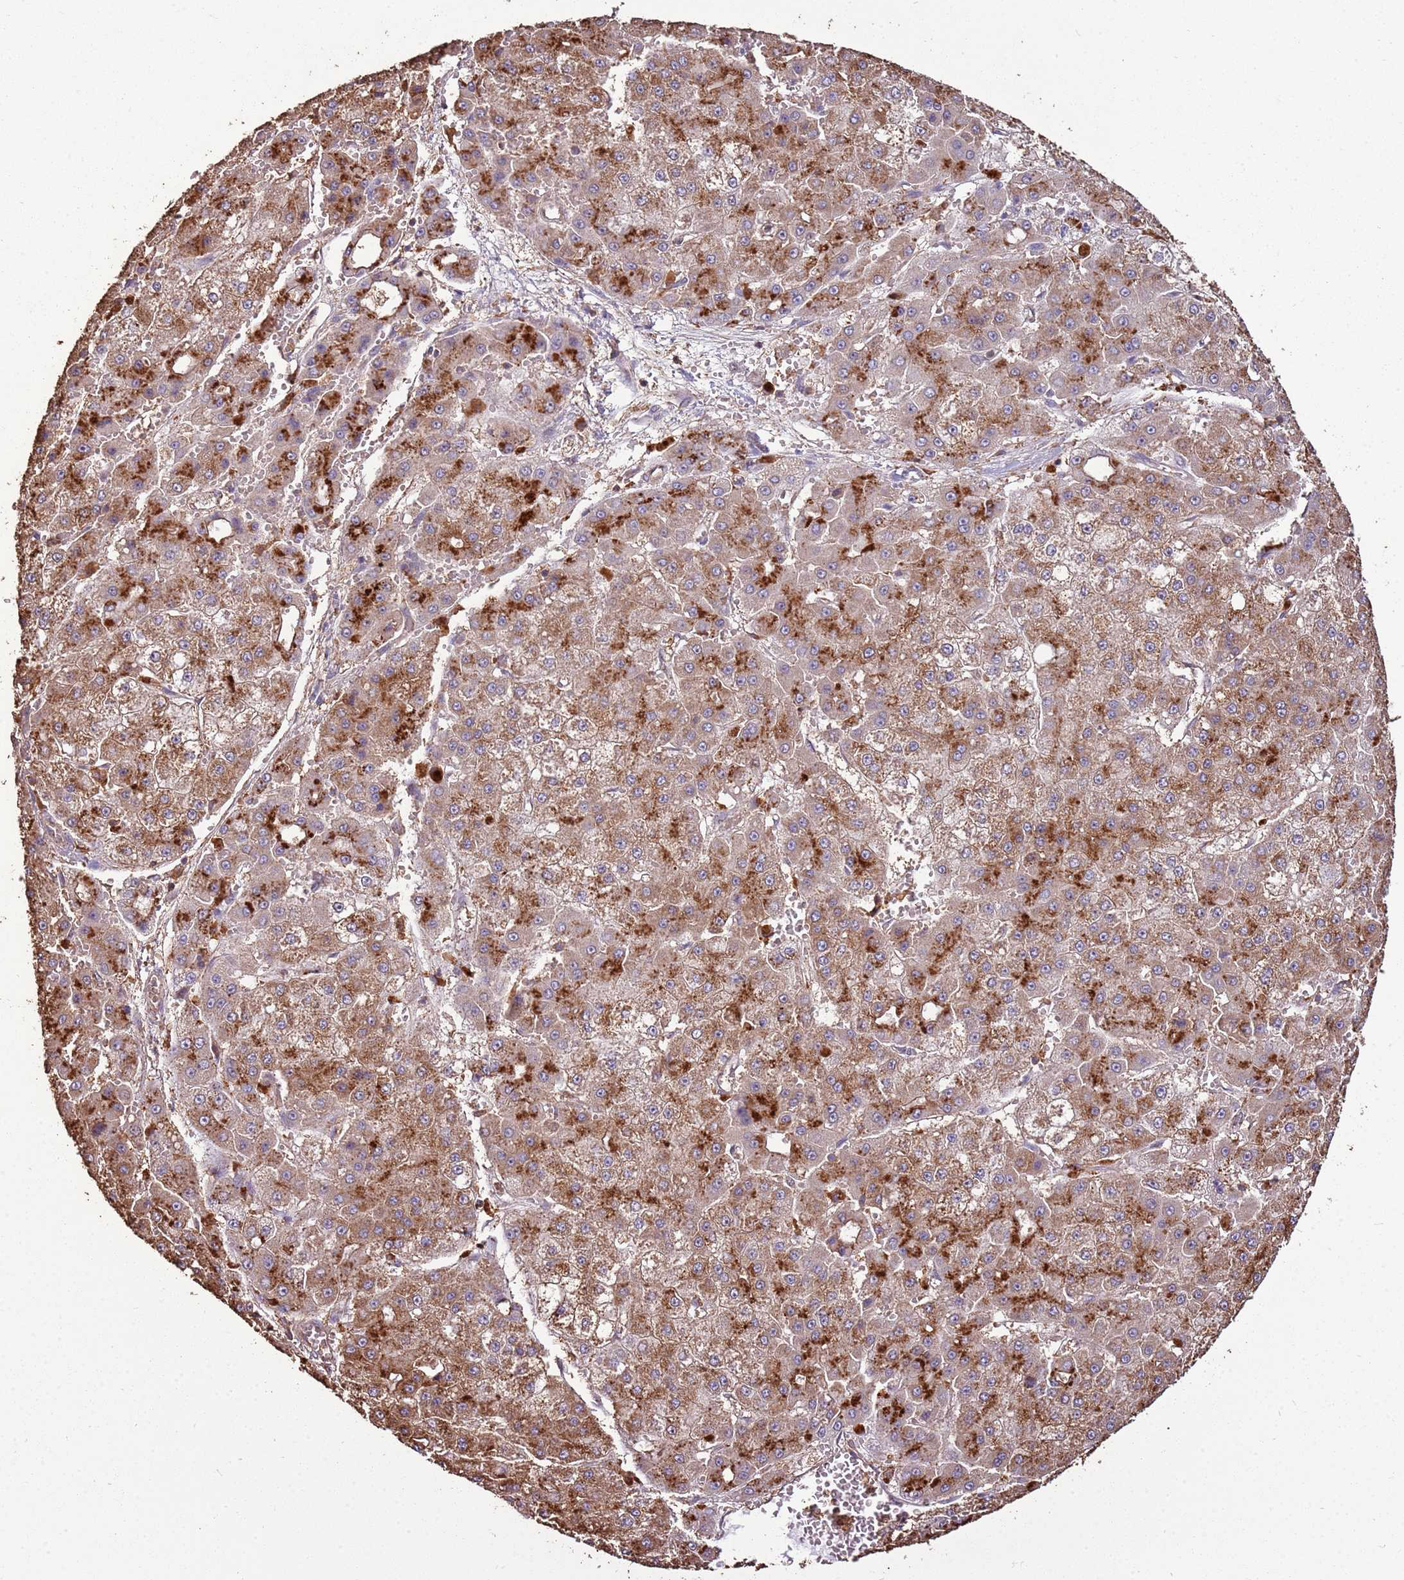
{"staining": {"intensity": "strong", "quantity": ">75%", "location": "cytoplasmic/membranous"}, "tissue": "liver cancer", "cell_type": "Tumor cells", "image_type": "cancer", "snomed": [{"axis": "morphology", "description": "Carcinoma, Hepatocellular, NOS"}, {"axis": "topography", "description": "Liver"}], "caption": "Tumor cells display strong cytoplasmic/membranous expression in approximately >75% of cells in liver cancer.", "gene": "ARL10", "patient": {"sex": "male", "age": 47}}